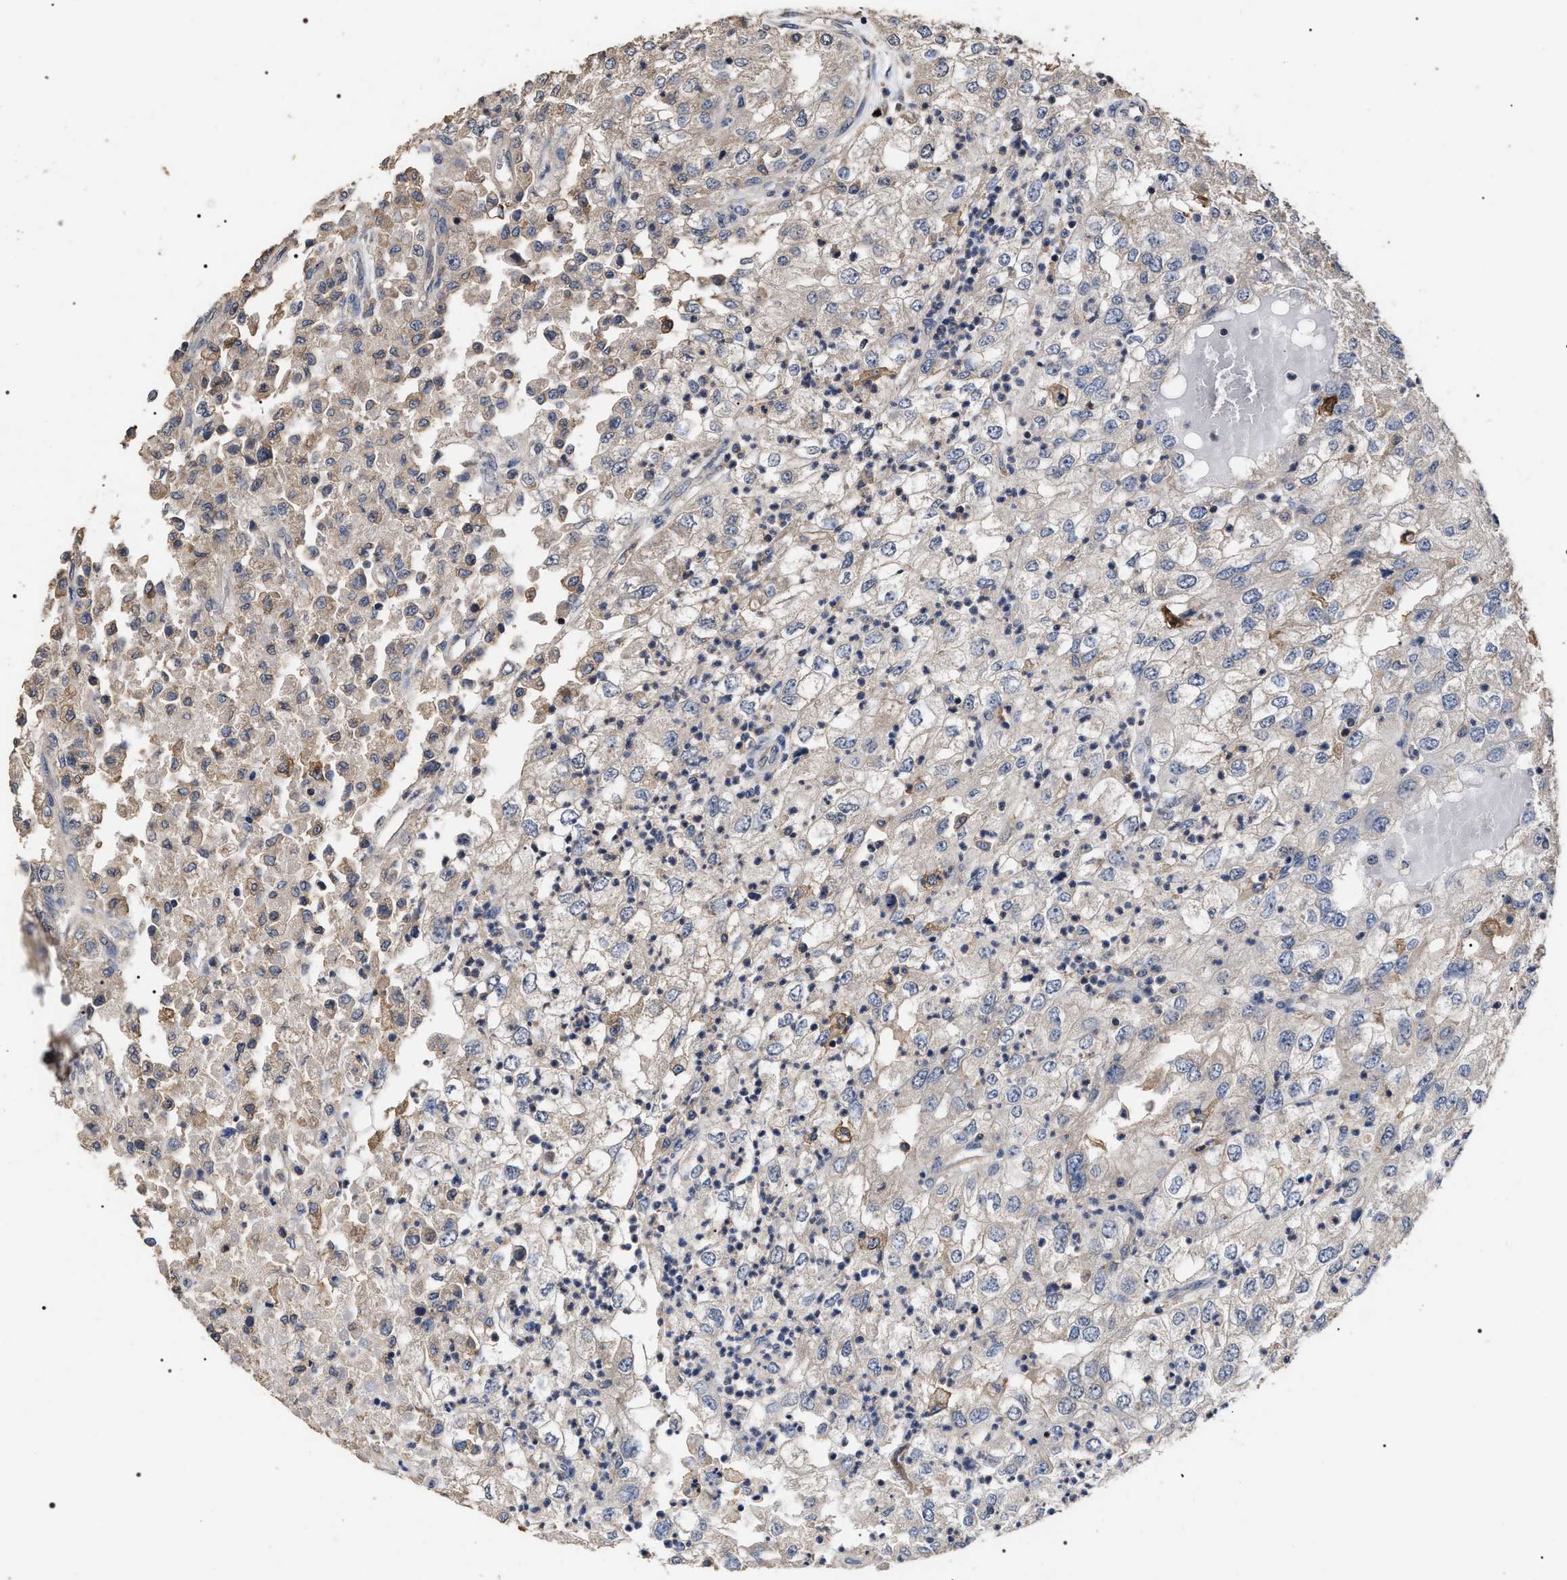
{"staining": {"intensity": "weak", "quantity": "25%-75%", "location": "cytoplasmic/membranous"}, "tissue": "renal cancer", "cell_type": "Tumor cells", "image_type": "cancer", "snomed": [{"axis": "morphology", "description": "Adenocarcinoma, NOS"}, {"axis": "topography", "description": "Kidney"}], "caption": "DAB (3,3'-diaminobenzidine) immunohistochemical staining of human adenocarcinoma (renal) exhibits weak cytoplasmic/membranous protein staining in about 25%-75% of tumor cells.", "gene": "UPF3A", "patient": {"sex": "female", "age": 54}}